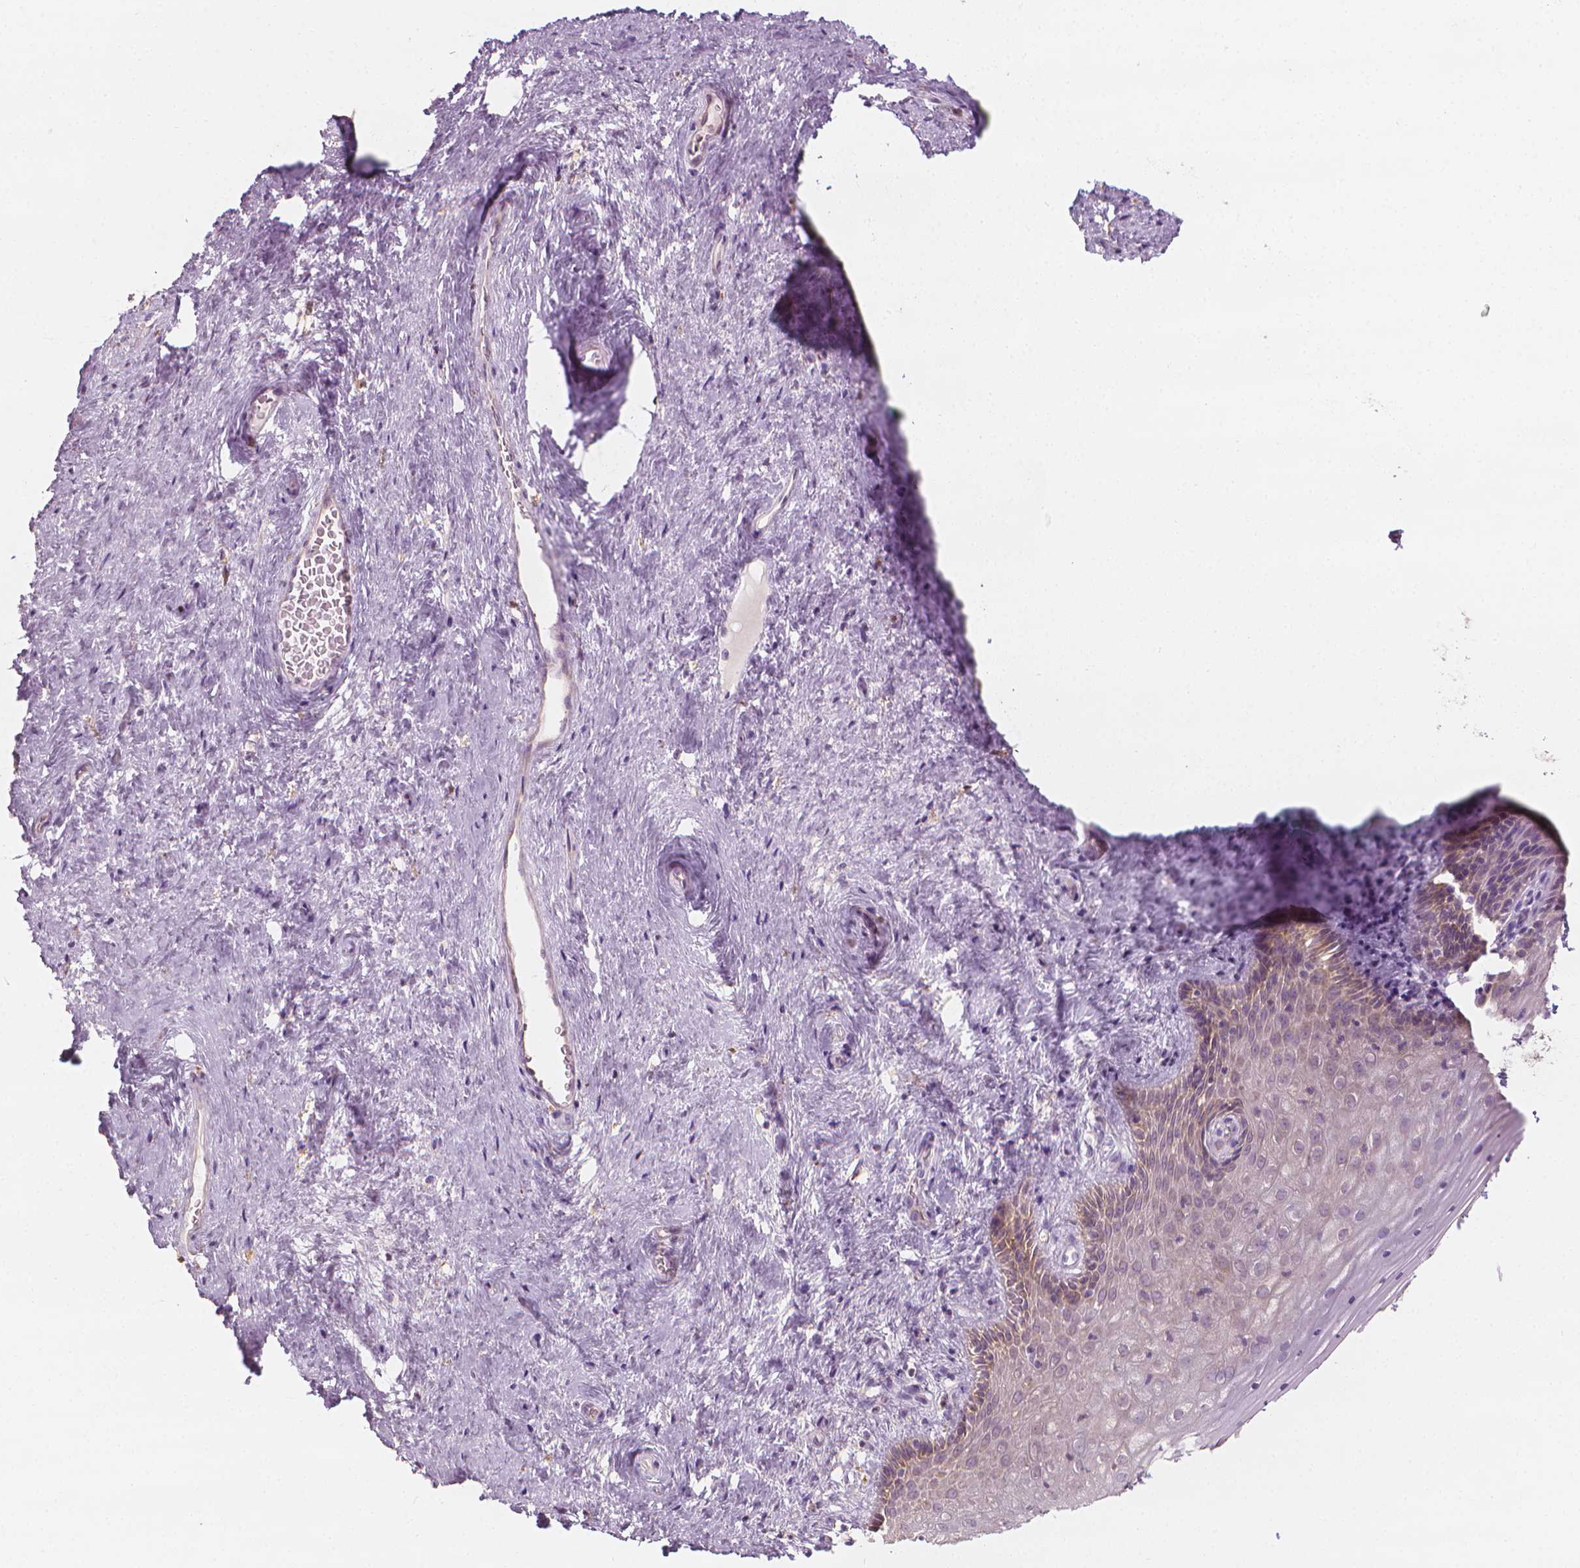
{"staining": {"intensity": "weak", "quantity": "25%-75%", "location": "cytoplasmic/membranous"}, "tissue": "vagina", "cell_type": "Squamous epithelial cells", "image_type": "normal", "snomed": [{"axis": "morphology", "description": "Normal tissue, NOS"}, {"axis": "topography", "description": "Vagina"}], "caption": "Squamous epithelial cells exhibit low levels of weak cytoplasmic/membranous expression in approximately 25%-75% of cells in normal vagina.", "gene": "SHMT1", "patient": {"sex": "female", "age": 45}}